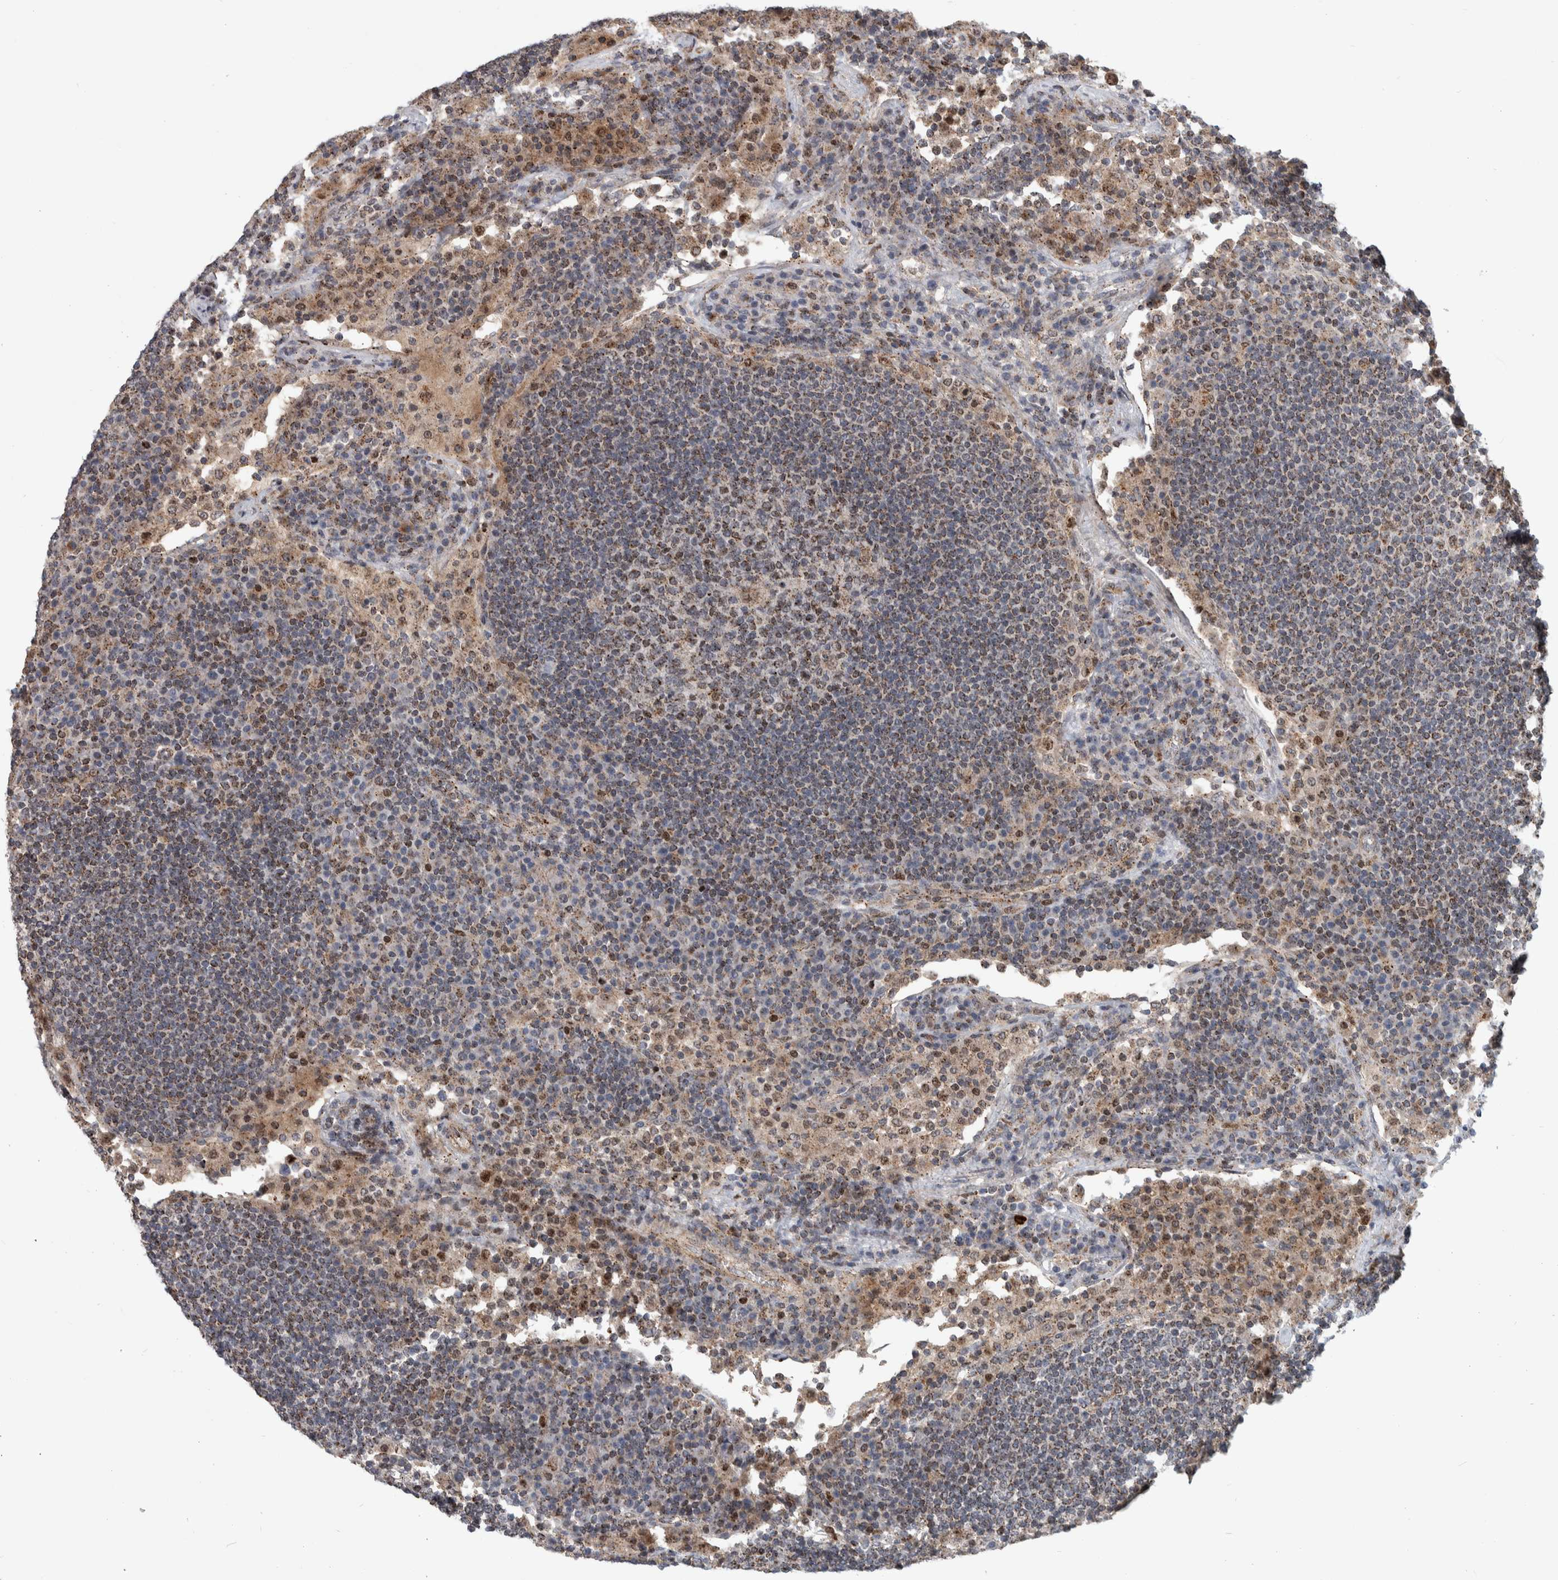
{"staining": {"intensity": "weak", "quantity": "25%-75%", "location": "cytoplasmic/membranous,nuclear"}, "tissue": "lymph node", "cell_type": "Germinal center cells", "image_type": "normal", "snomed": [{"axis": "morphology", "description": "Normal tissue, NOS"}, {"axis": "topography", "description": "Lymph node"}], "caption": "This image displays immunohistochemistry (IHC) staining of benign lymph node, with low weak cytoplasmic/membranous,nuclear staining in approximately 25%-75% of germinal center cells.", "gene": "MSL1", "patient": {"sex": "female", "age": 53}}